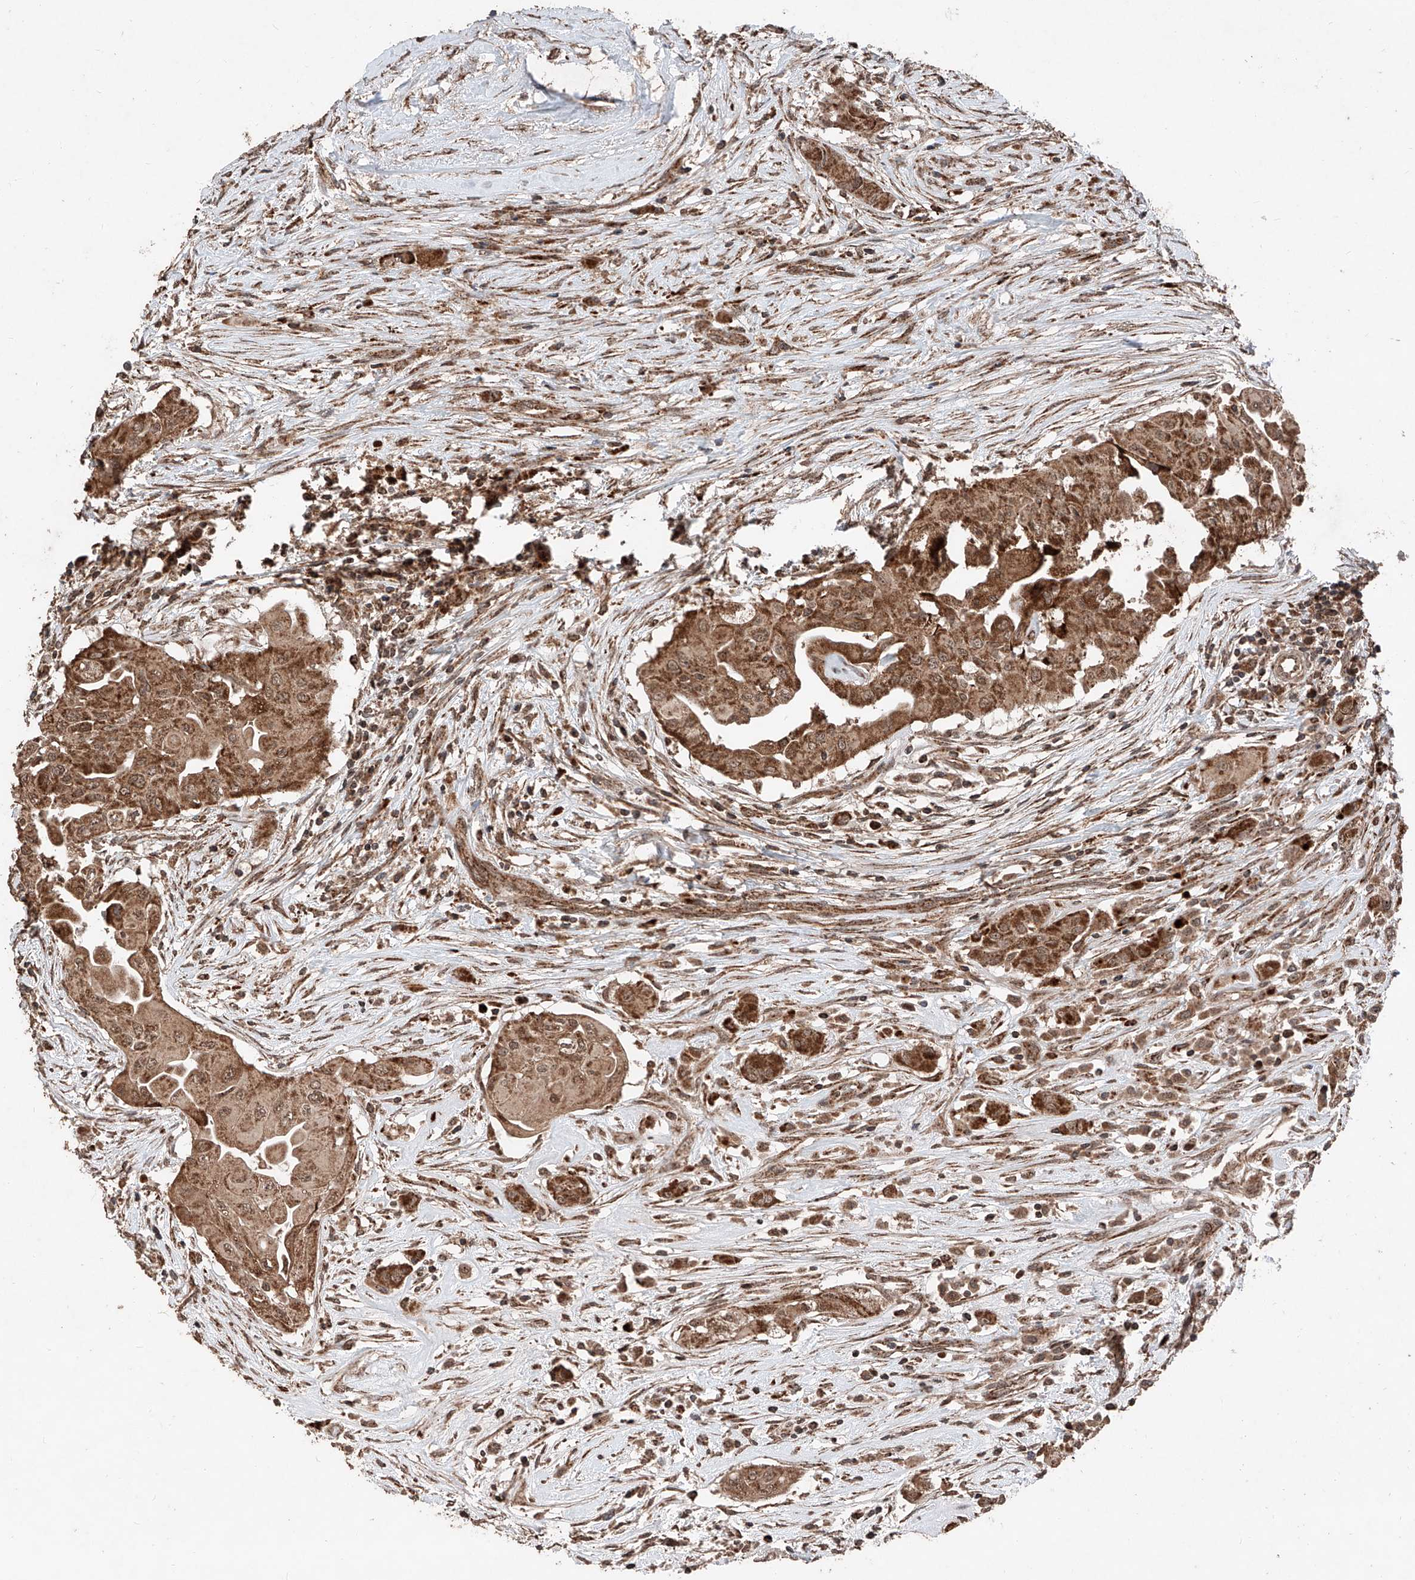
{"staining": {"intensity": "strong", "quantity": ">75%", "location": "cytoplasmic/membranous"}, "tissue": "thyroid cancer", "cell_type": "Tumor cells", "image_type": "cancer", "snomed": [{"axis": "morphology", "description": "Papillary adenocarcinoma, NOS"}, {"axis": "topography", "description": "Thyroid gland"}], "caption": "Thyroid papillary adenocarcinoma tissue reveals strong cytoplasmic/membranous expression in about >75% of tumor cells", "gene": "ZSCAN29", "patient": {"sex": "female", "age": 59}}